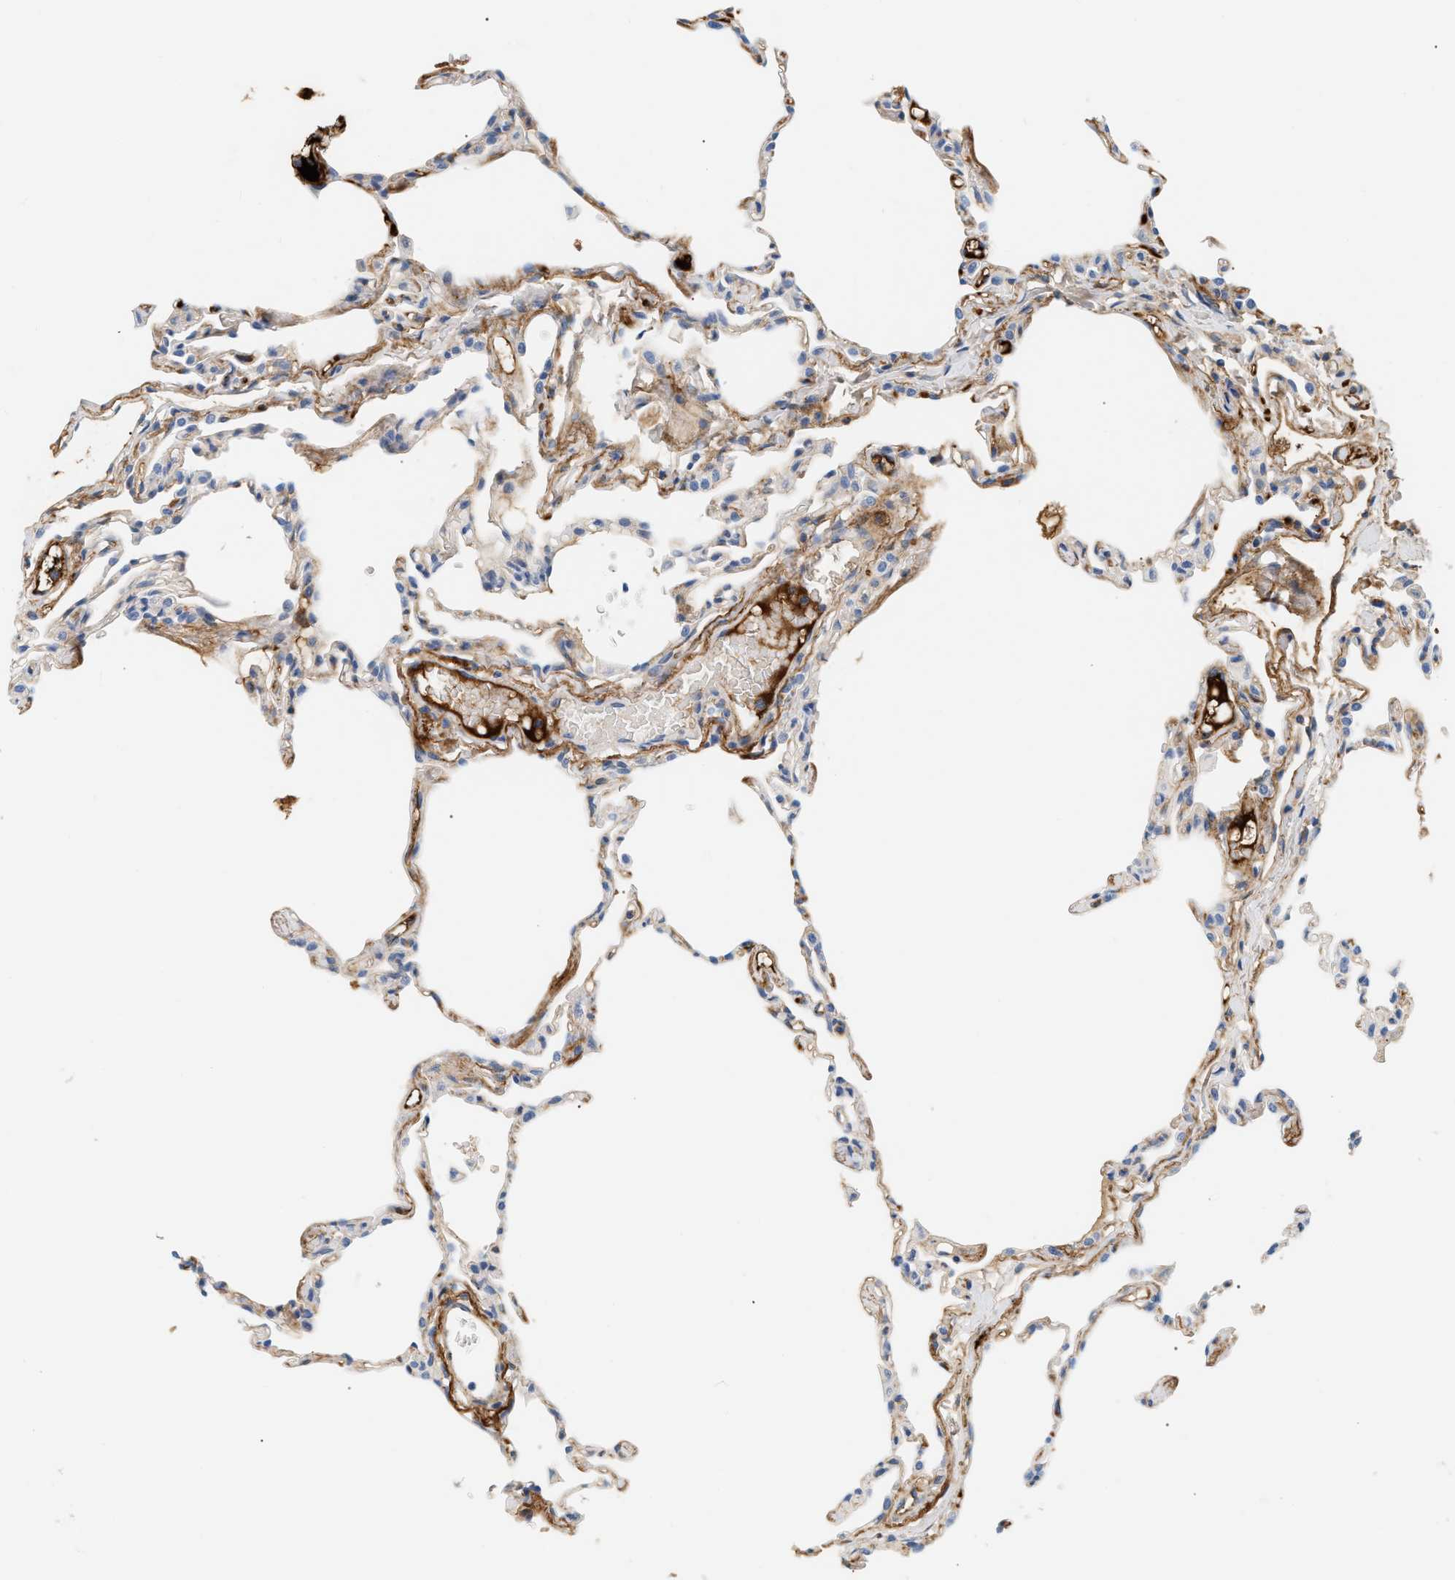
{"staining": {"intensity": "weak", "quantity": ">75%", "location": "cytoplasmic/membranous"}, "tissue": "lung", "cell_type": "Alveolar cells", "image_type": "normal", "snomed": [{"axis": "morphology", "description": "Normal tissue, NOS"}, {"axis": "topography", "description": "Lung"}], "caption": "IHC of unremarkable human lung displays low levels of weak cytoplasmic/membranous positivity in approximately >75% of alveolar cells.", "gene": "CFH", "patient": {"sex": "female", "age": 49}}